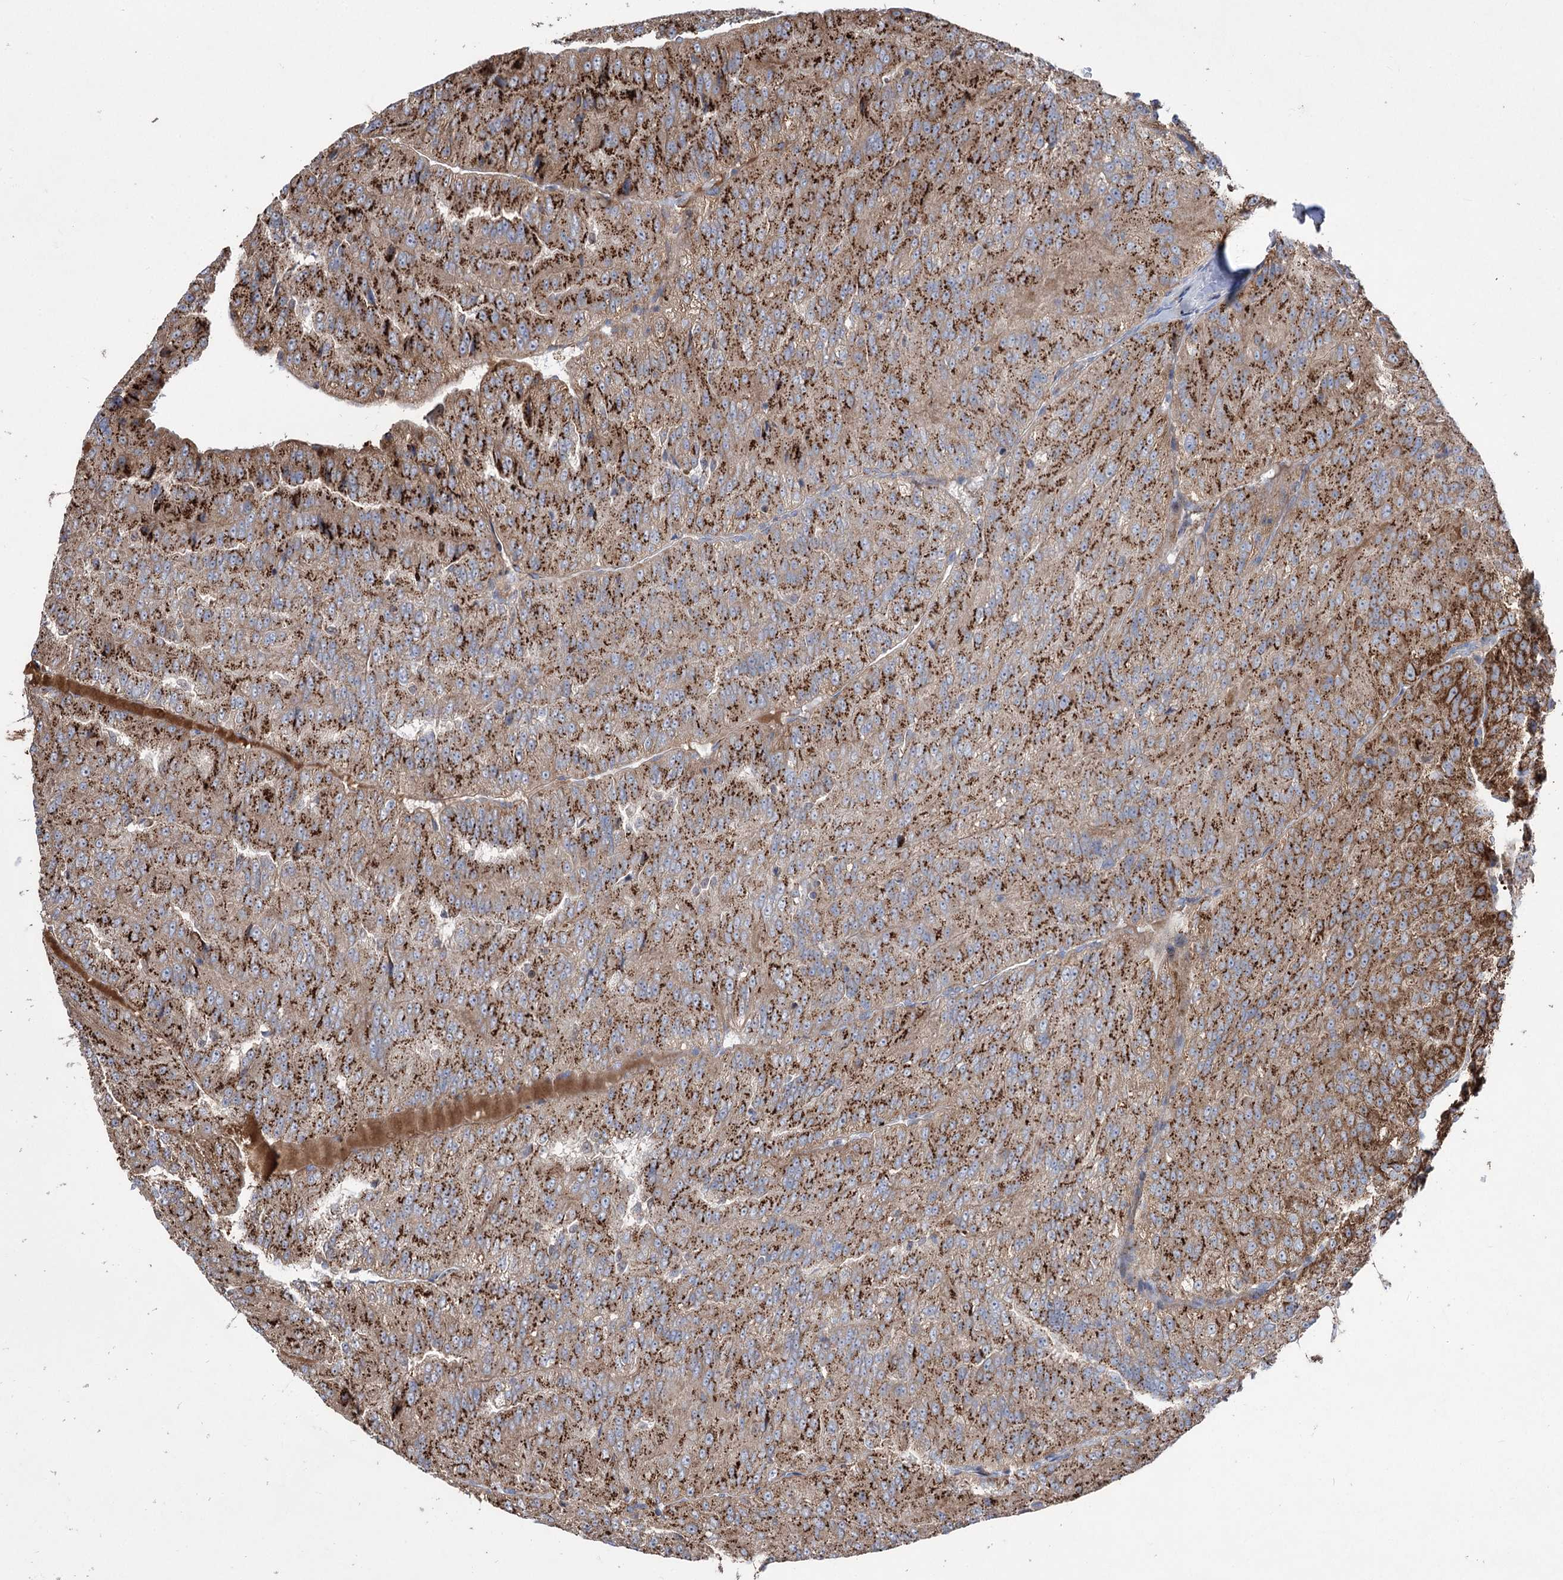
{"staining": {"intensity": "strong", "quantity": ">75%", "location": "cytoplasmic/membranous"}, "tissue": "renal cancer", "cell_type": "Tumor cells", "image_type": "cancer", "snomed": [{"axis": "morphology", "description": "Adenocarcinoma, NOS"}, {"axis": "topography", "description": "Kidney"}], "caption": "High-power microscopy captured an immunohistochemistry image of renal cancer (adenocarcinoma), revealing strong cytoplasmic/membranous staining in approximately >75% of tumor cells.", "gene": "ARHGAP20", "patient": {"sex": "female", "age": 63}}